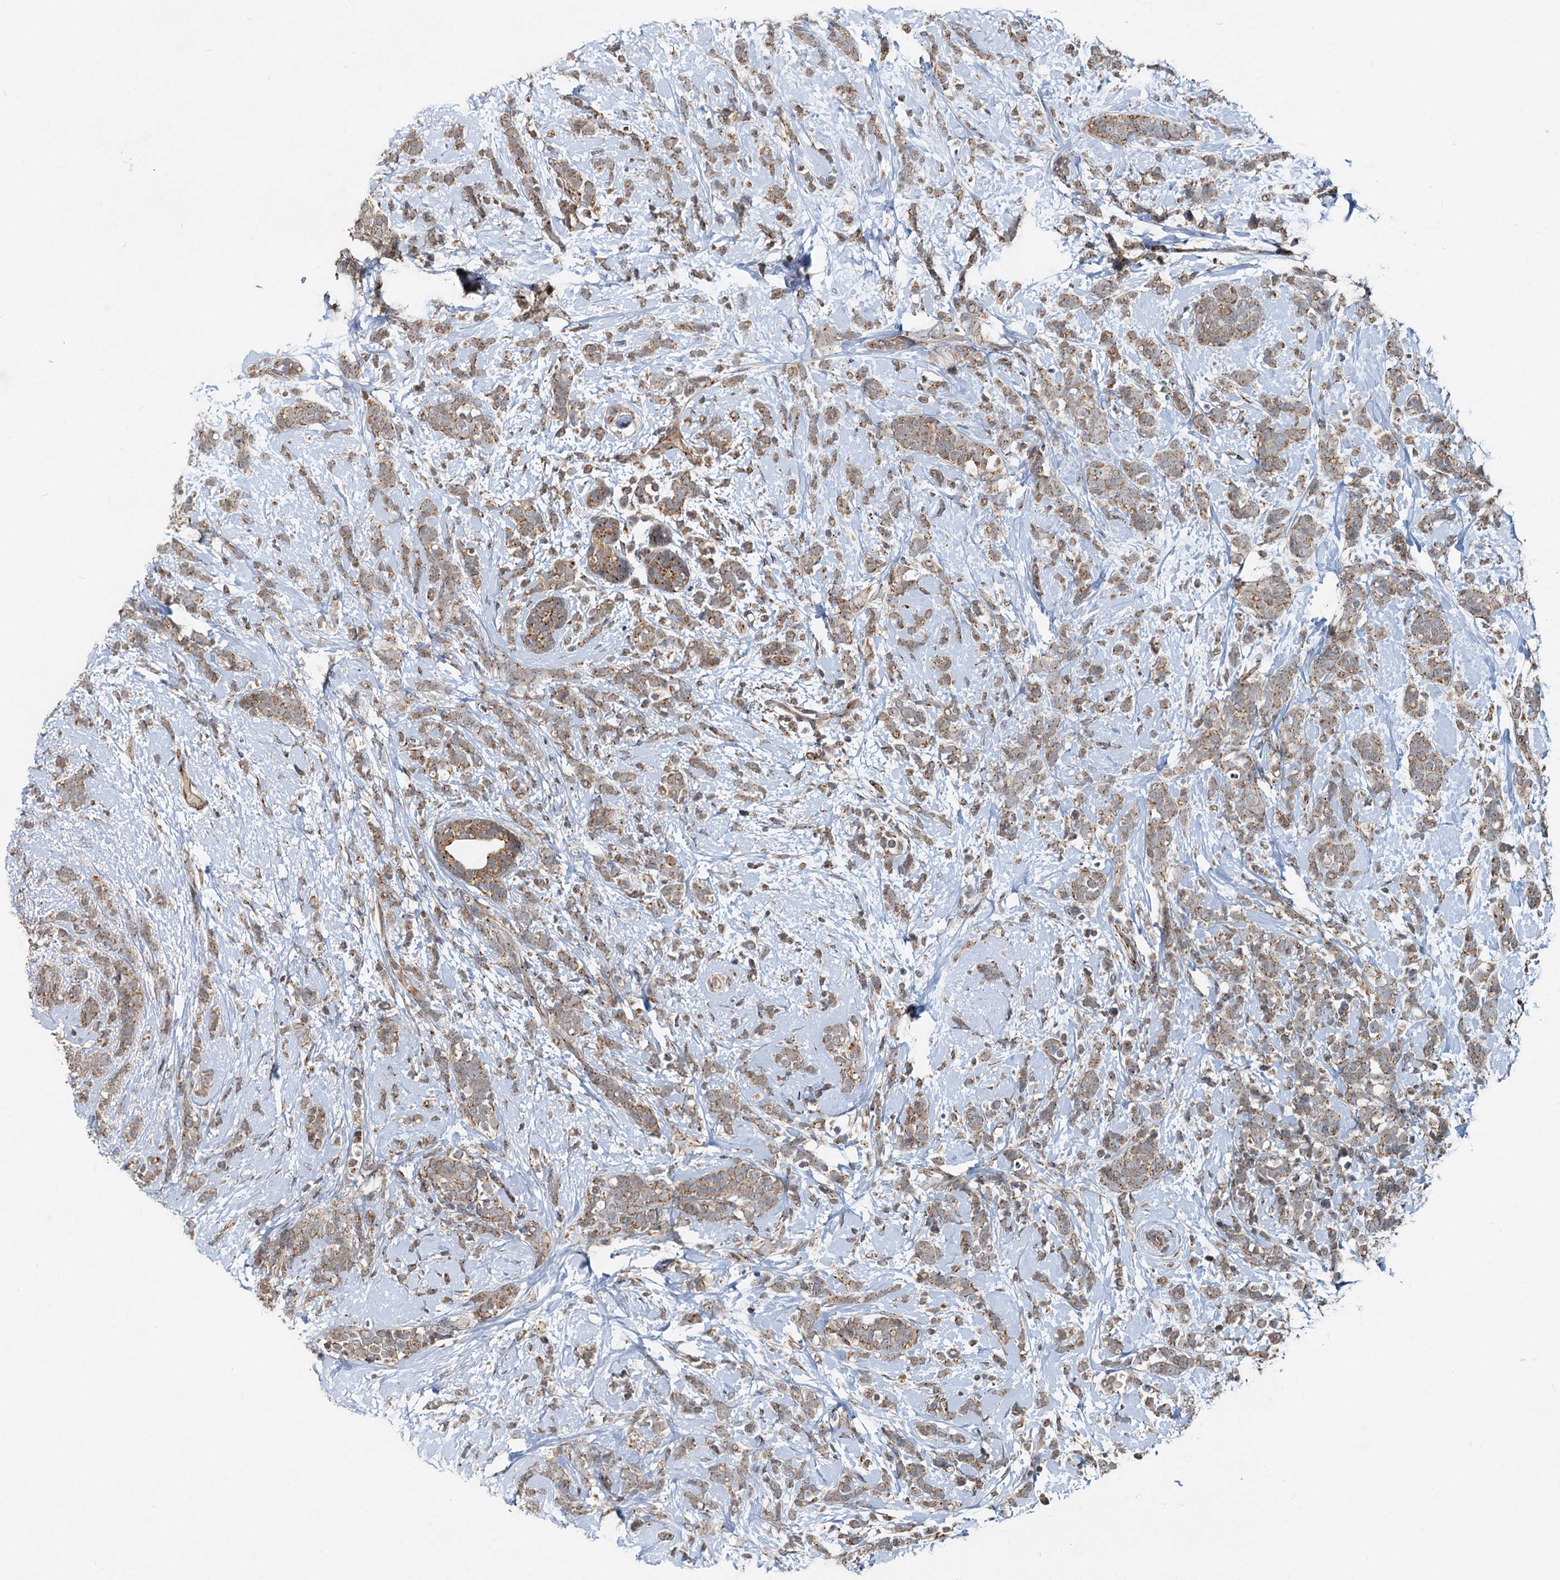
{"staining": {"intensity": "moderate", "quantity": ">75%", "location": "cytoplasmic/membranous"}, "tissue": "breast cancer", "cell_type": "Tumor cells", "image_type": "cancer", "snomed": [{"axis": "morphology", "description": "Lobular carcinoma"}, {"axis": "topography", "description": "Breast"}], "caption": "A micrograph showing moderate cytoplasmic/membranous positivity in approximately >75% of tumor cells in lobular carcinoma (breast), as visualized by brown immunohistochemical staining.", "gene": "CEP68", "patient": {"sex": "female", "age": 58}}